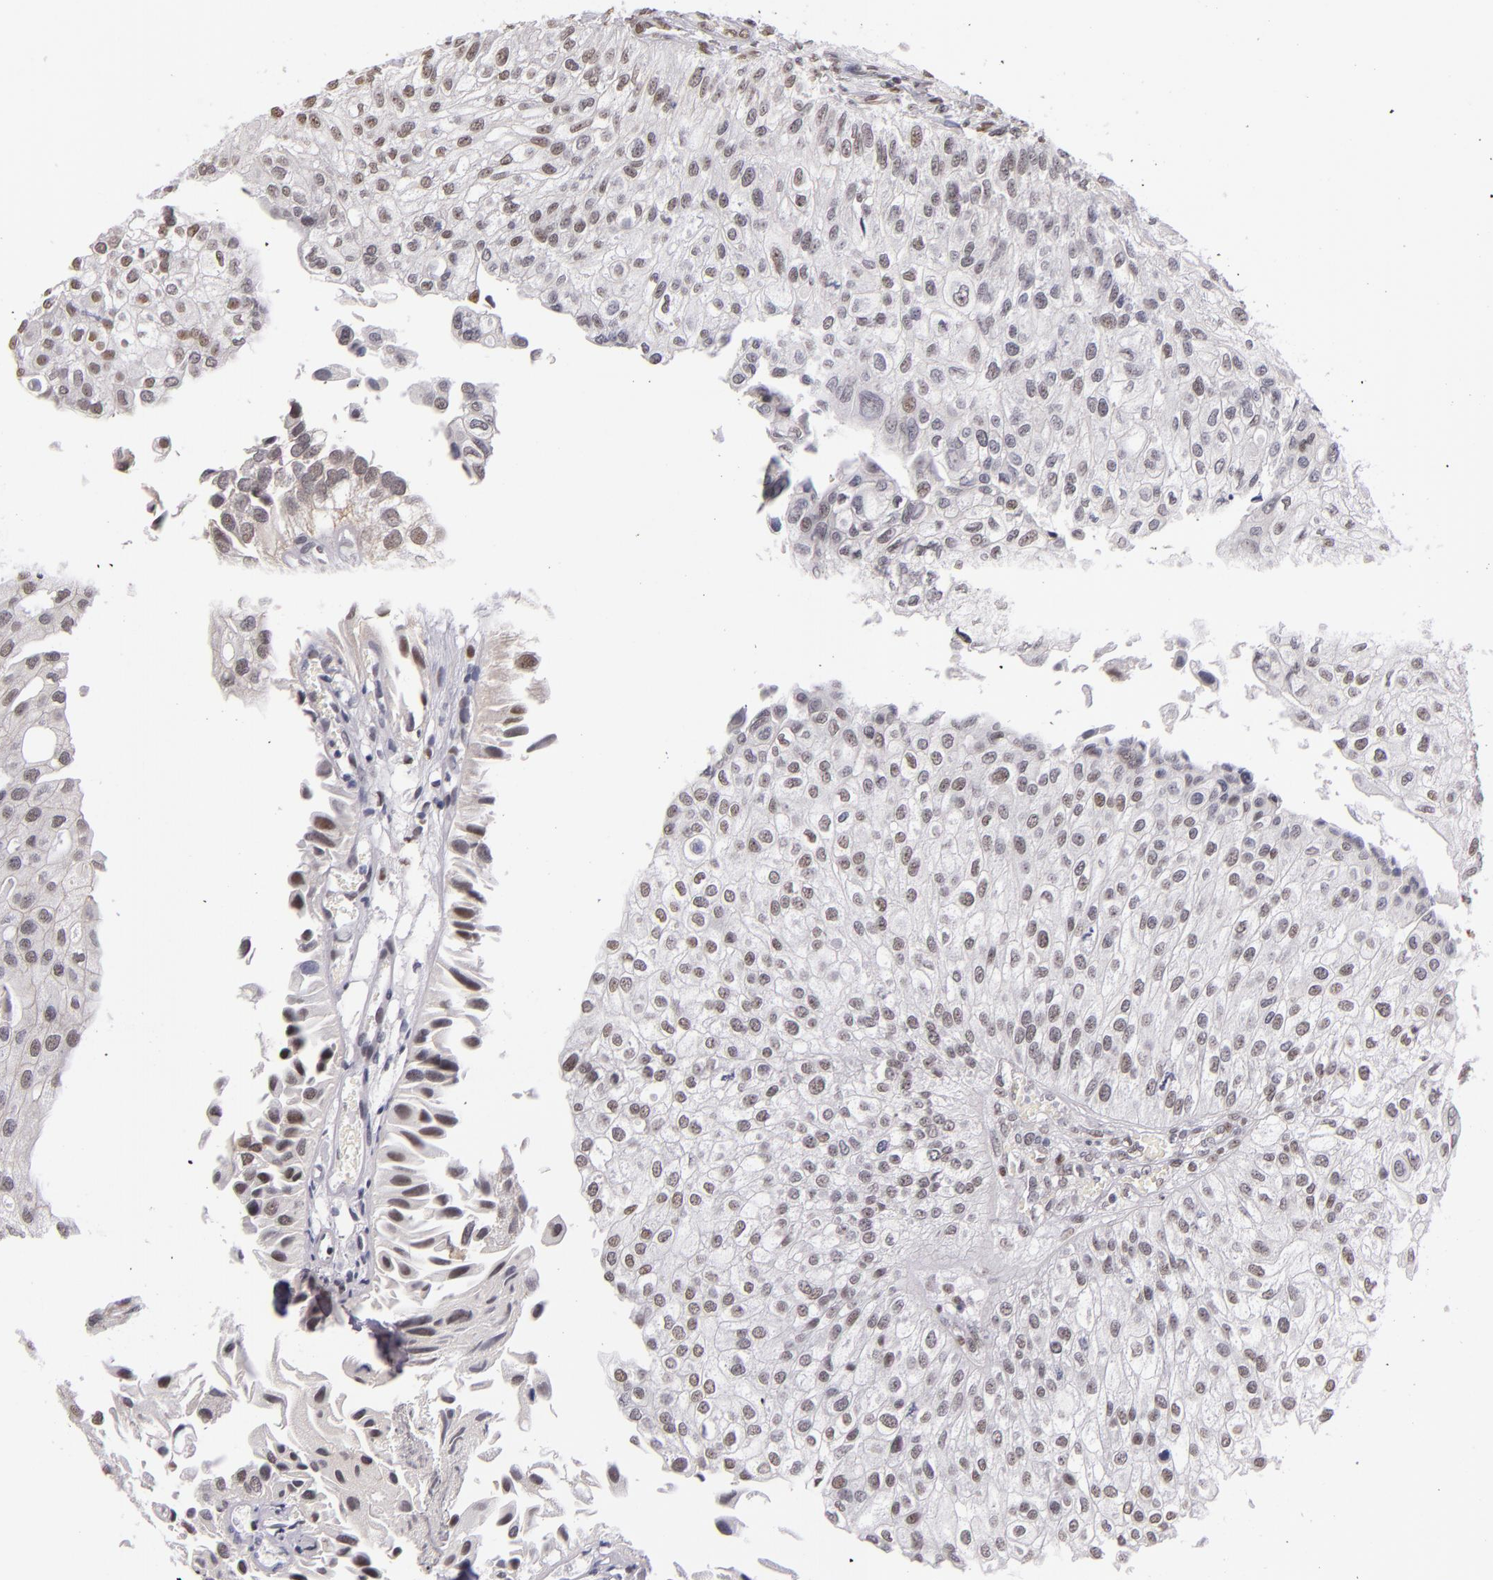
{"staining": {"intensity": "weak", "quantity": "25%-75%", "location": "nuclear"}, "tissue": "urothelial cancer", "cell_type": "Tumor cells", "image_type": "cancer", "snomed": [{"axis": "morphology", "description": "Urothelial carcinoma, Low grade"}, {"axis": "topography", "description": "Urinary bladder"}], "caption": "Low-grade urothelial carcinoma tissue demonstrates weak nuclear expression in about 25%-75% of tumor cells", "gene": "NCOR2", "patient": {"sex": "female", "age": 89}}